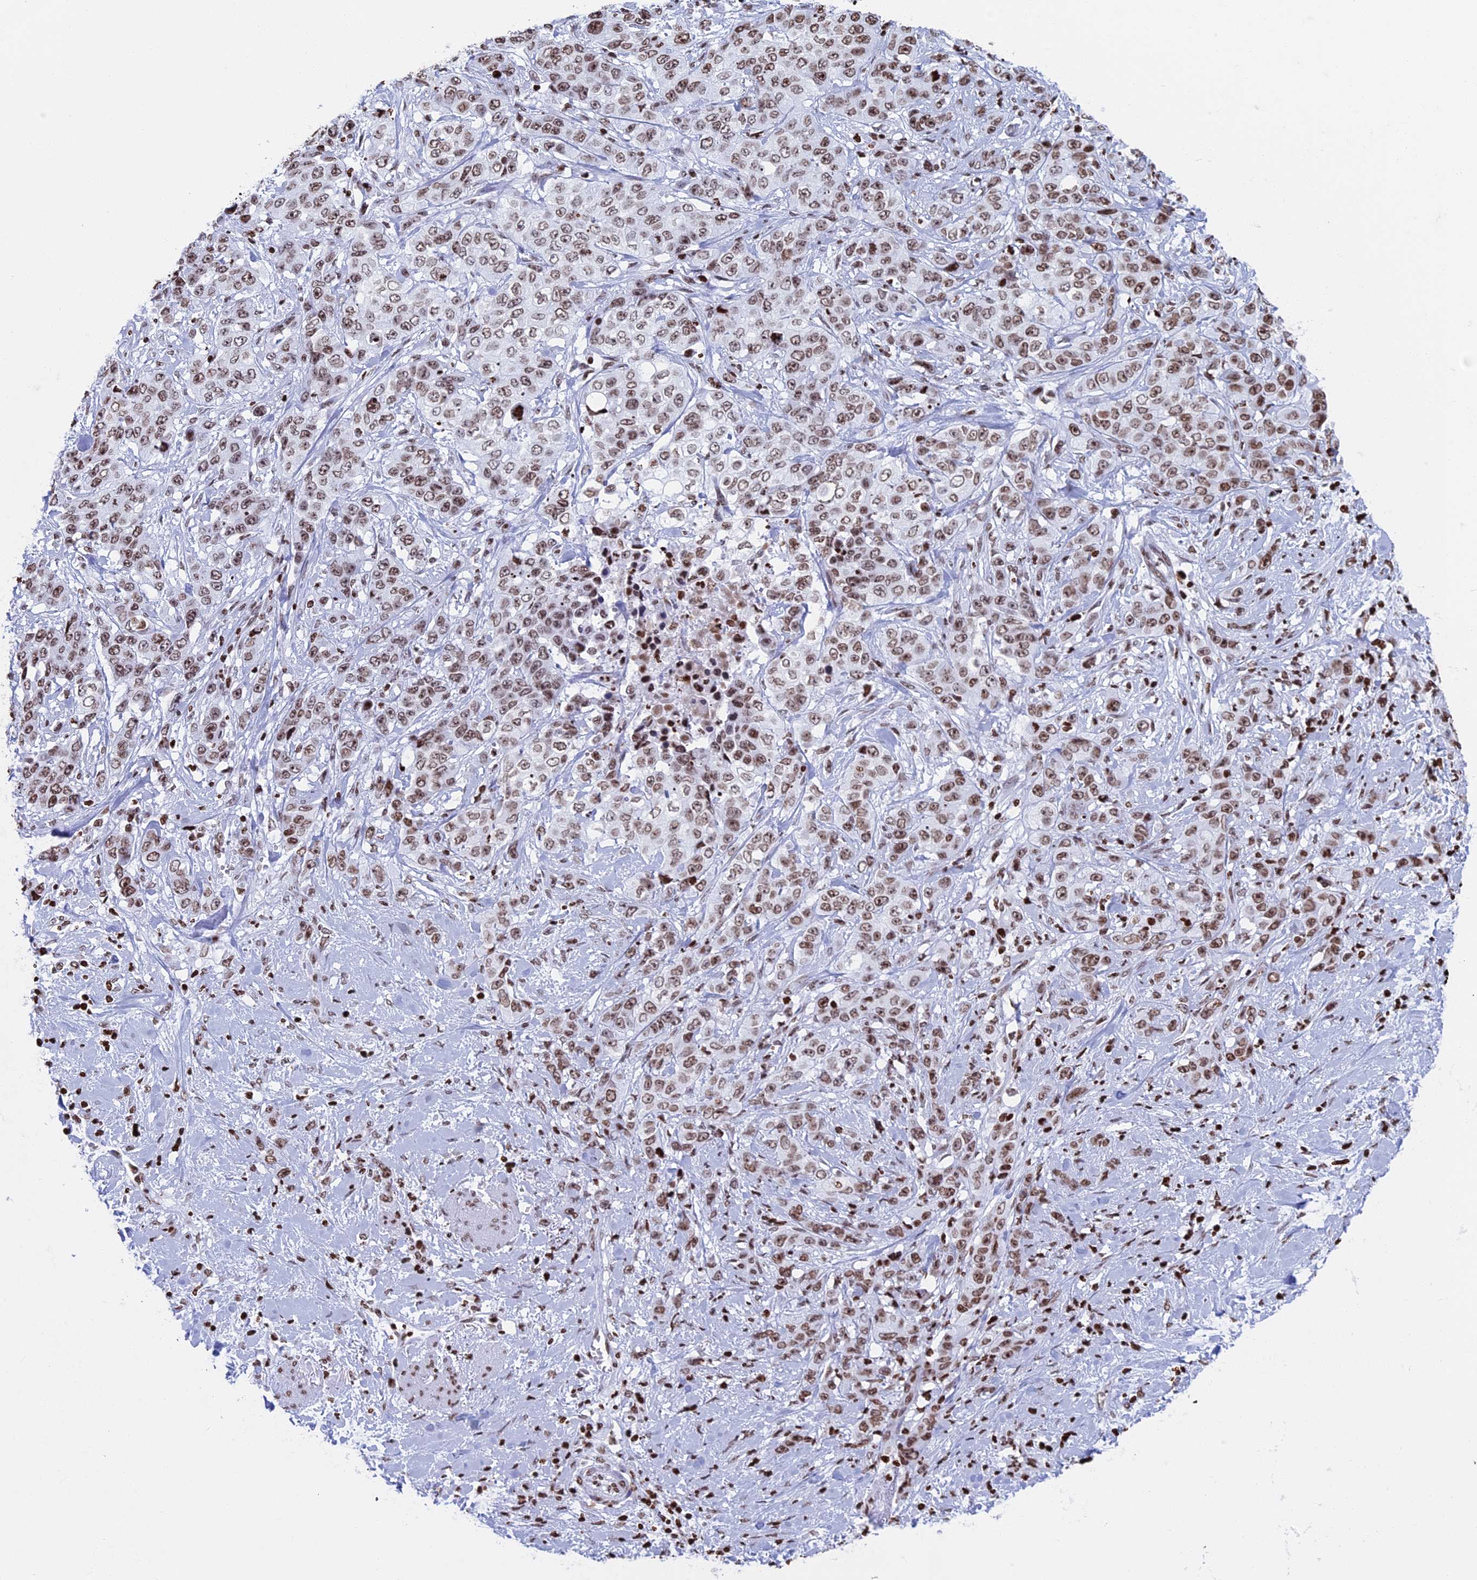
{"staining": {"intensity": "moderate", "quantity": ">75%", "location": "nuclear"}, "tissue": "stomach cancer", "cell_type": "Tumor cells", "image_type": "cancer", "snomed": [{"axis": "morphology", "description": "Adenocarcinoma, NOS"}, {"axis": "topography", "description": "Stomach, upper"}], "caption": "Immunohistochemical staining of stomach cancer (adenocarcinoma) displays moderate nuclear protein expression in about >75% of tumor cells. Using DAB (3,3'-diaminobenzidine) (brown) and hematoxylin (blue) stains, captured at high magnification using brightfield microscopy.", "gene": "APOBEC3A", "patient": {"sex": "male", "age": 62}}